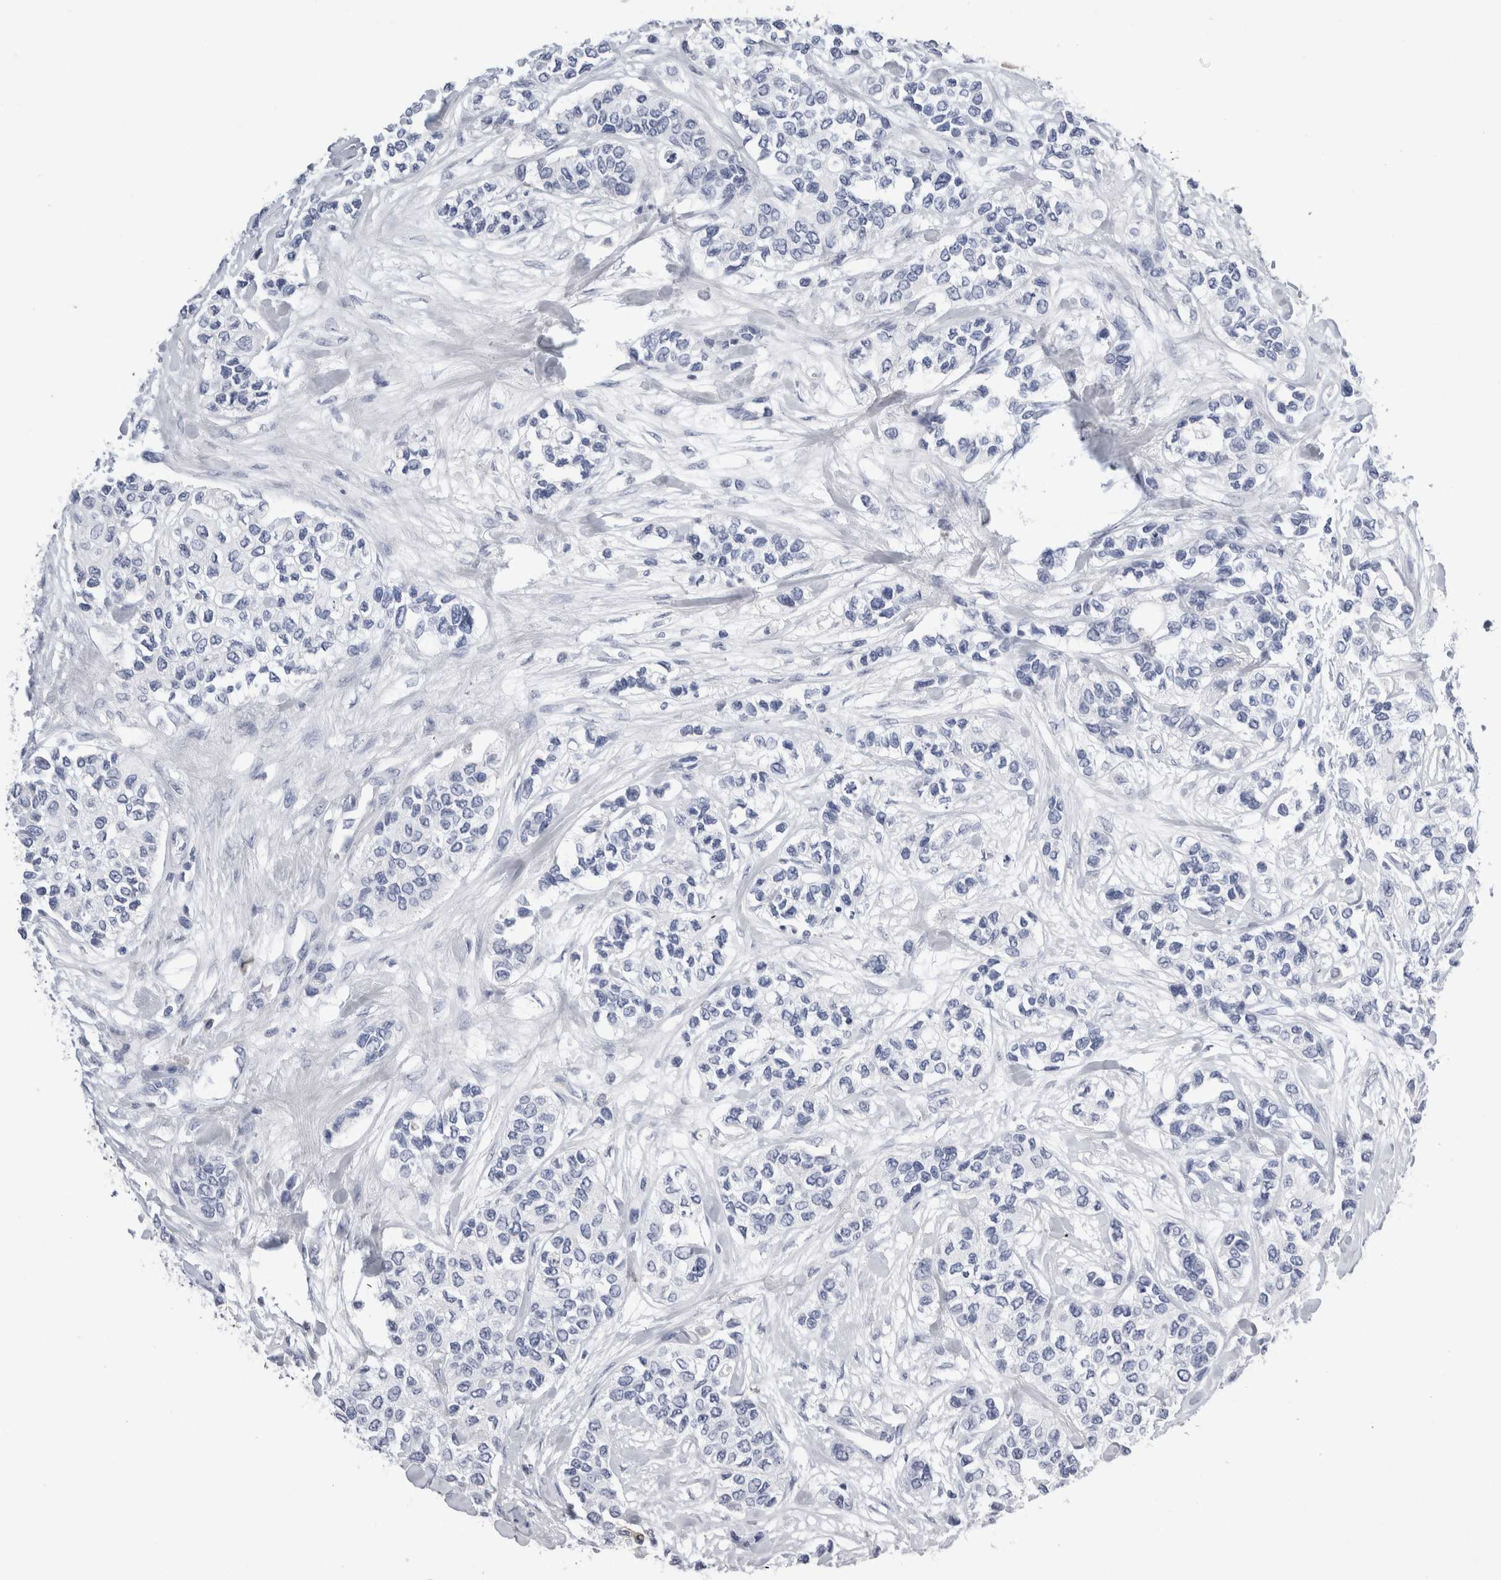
{"staining": {"intensity": "negative", "quantity": "none", "location": "none"}, "tissue": "urothelial cancer", "cell_type": "Tumor cells", "image_type": "cancer", "snomed": [{"axis": "morphology", "description": "Urothelial carcinoma, High grade"}, {"axis": "topography", "description": "Urinary bladder"}], "caption": "Immunohistochemistry micrograph of urothelial carcinoma (high-grade) stained for a protein (brown), which displays no expression in tumor cells.", "gene": "S100A12", "patient": {"sex": "female", "age": 56}}